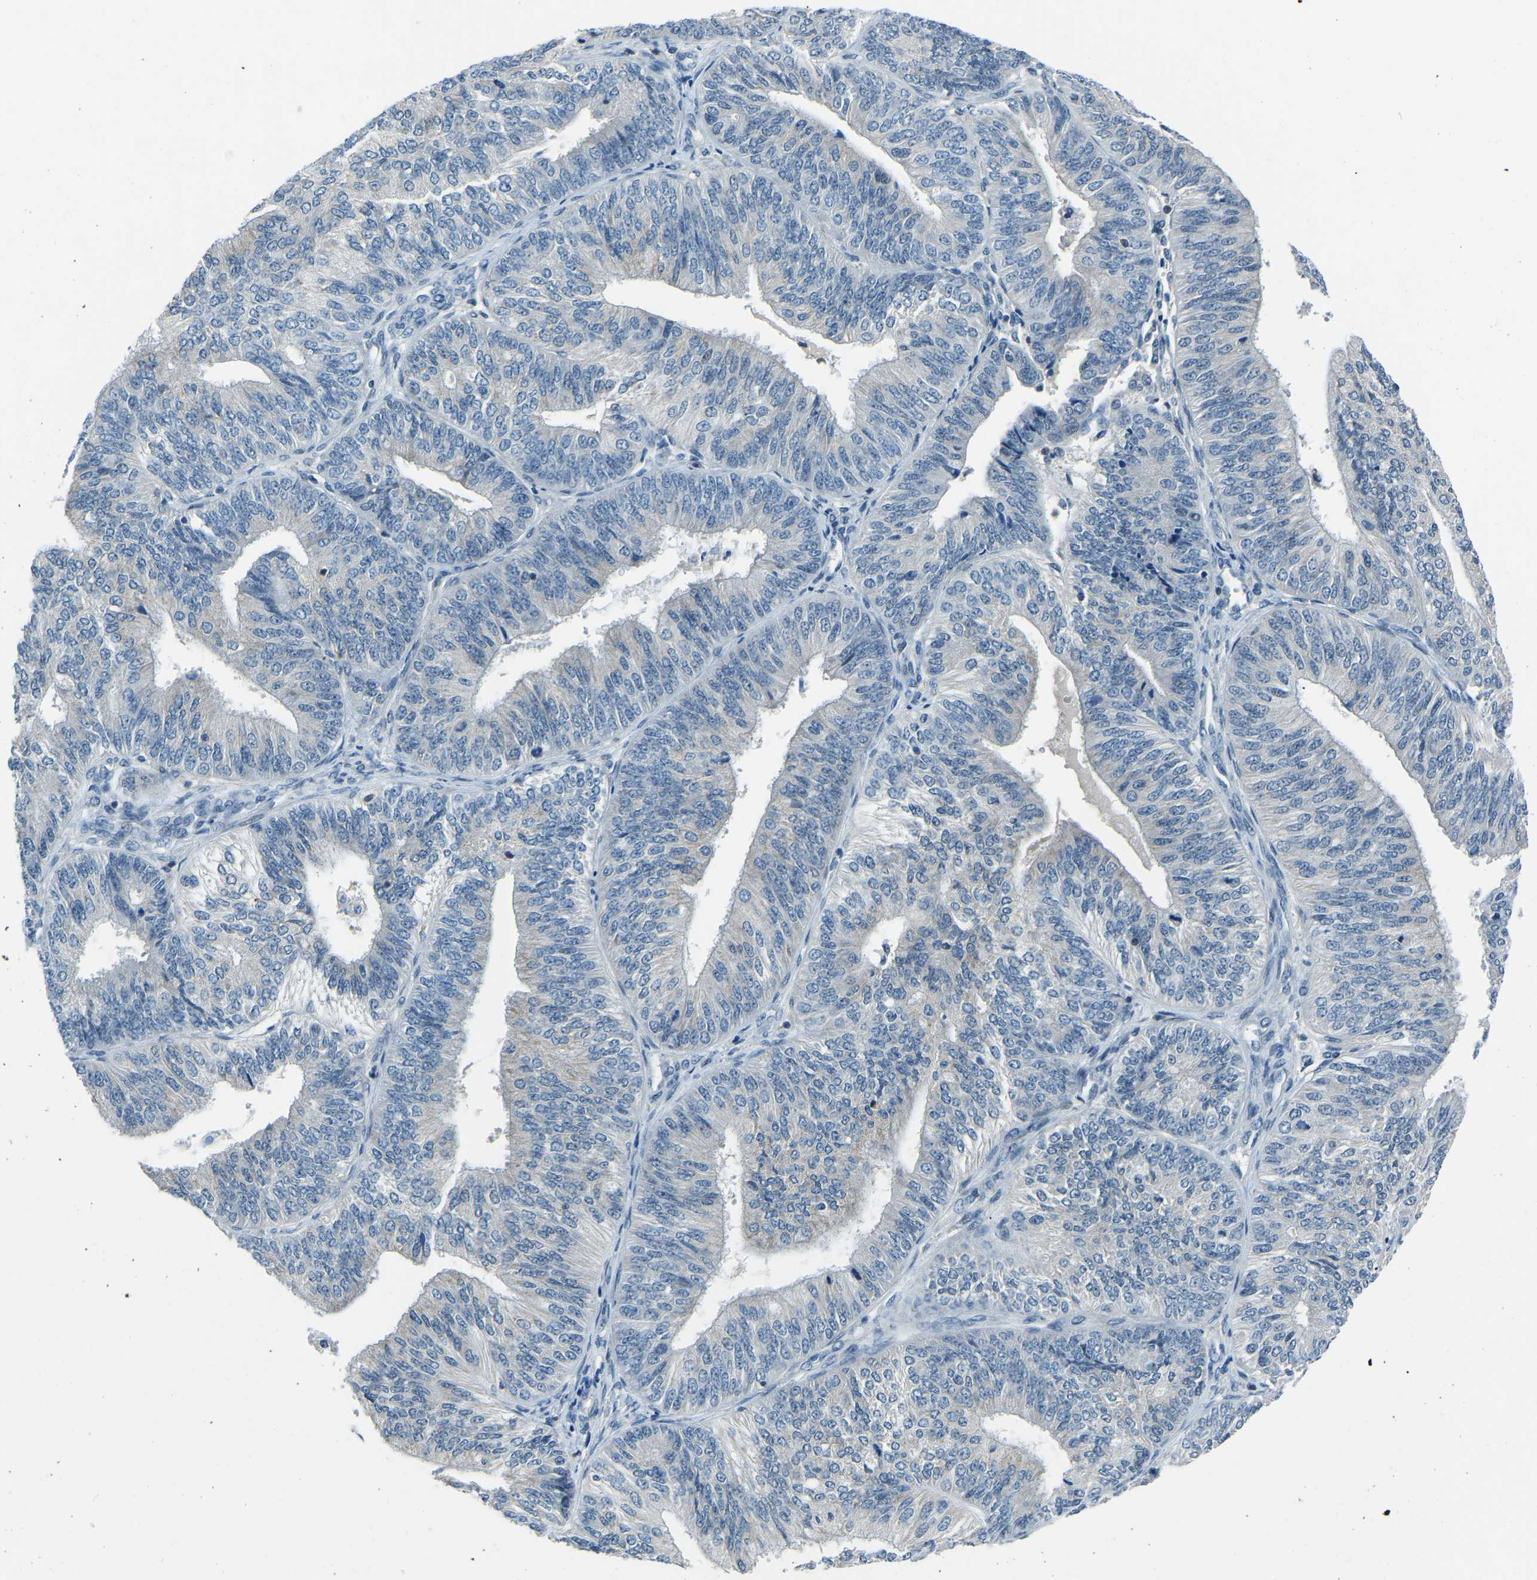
{"staining": {"intensity": "negative", "quantity": "none", "location": "none"}, "tissue": "endometrial cancer", "cell_type": "Tumor cells", "image_type": "cancer", "snomed": [{"axis": "morphology", "description": "Adenocarcinoma, NOS"}, {"axis": "topography", "description": "Endometrium"}], "caption": "Immunohistochemistry (IHC) image of endometrial cancer stained for a protein (brown), which displays no staining in tumor cells.", "gene": "XIRP1", "patient": {"sex": "female", "age": 58}}